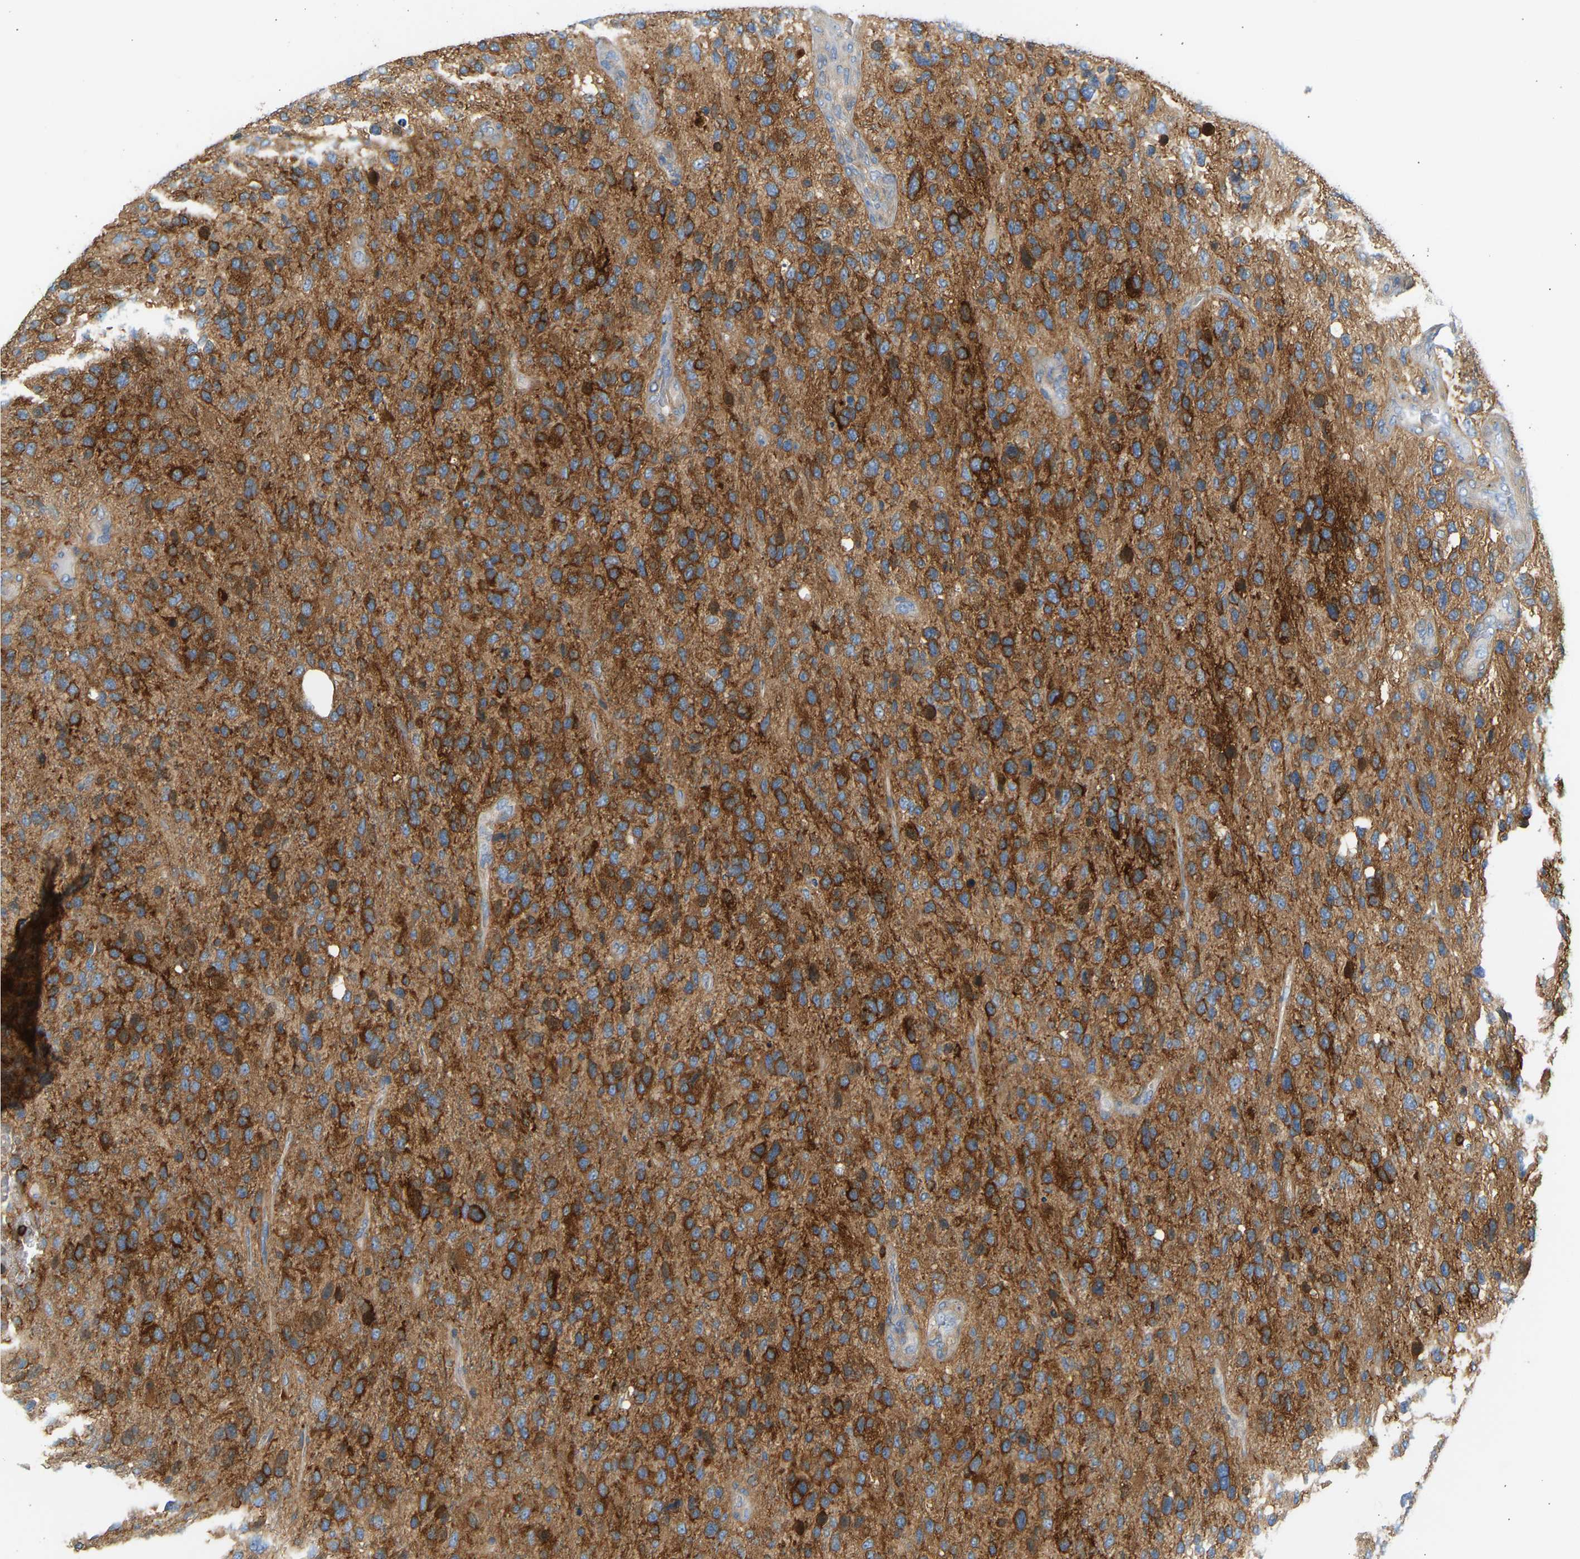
{"staining": {"intensity": "strong", "quantity": ">75%", "location": "cytoplasmic/membranous"}, "tissue": "glioma", "cell_type": "Tumor cells", "image_type": "cancer", "snomed": [{"axis": "morphology", "description": "Glioma, malignant, High grade"}, {"axis": "topography", "description": "Brain"}], "caption": "Malignant glioma (high-grade) tissue displays strong cytoplasmic/membranous expression in about >75% of tumor cells", "gene": "FNBP1", "patient": {"sex": "female", "age": 58}}